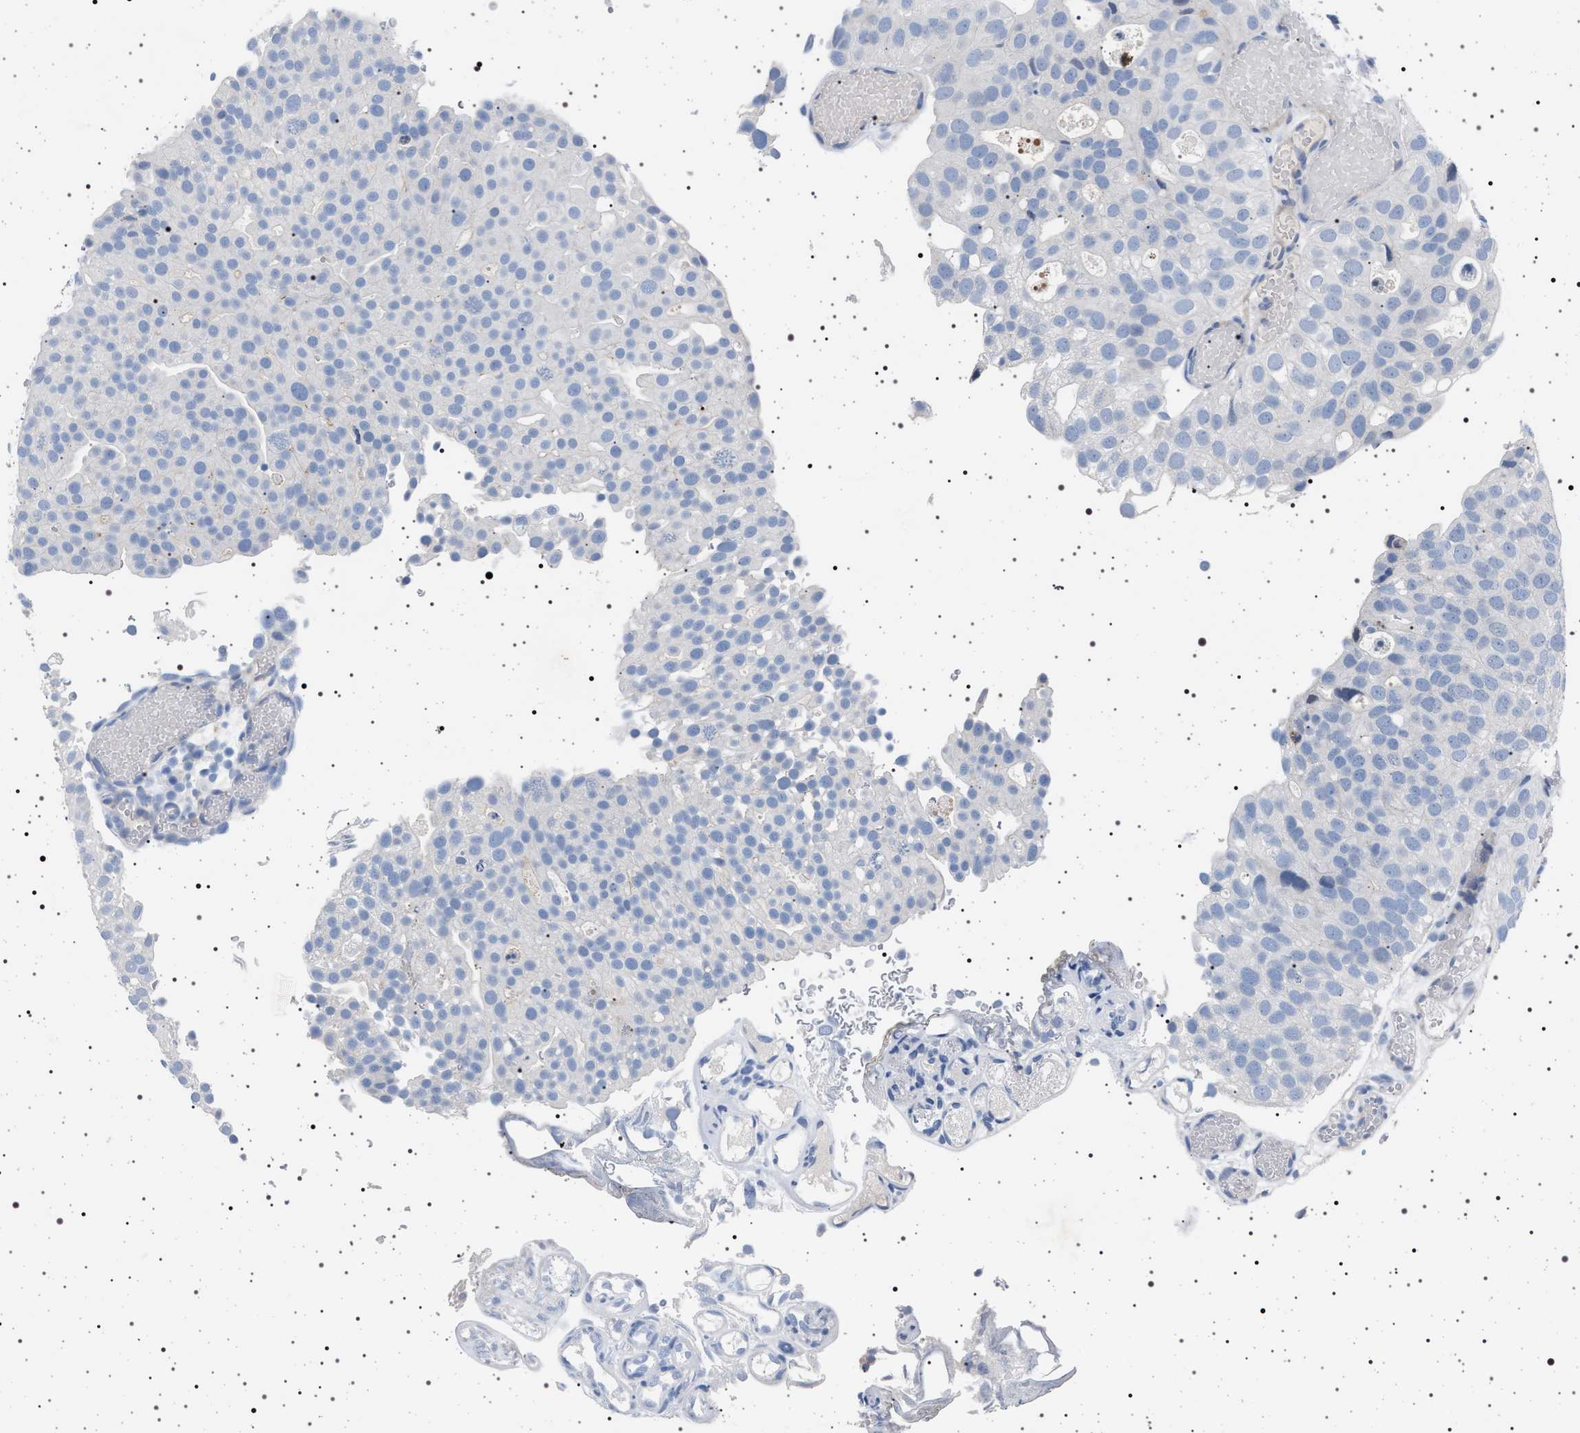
{"staining": {"intensity": "negative", "quantity": "none", "location": "none"}, "tissue": "urothelial cancer", "cell_type": "Tumor cells", "image_type": "cancer", "snomed": [{"axis": "morphology", "description": "Urothelial carcinoma, Low grade"}, {"axis": "topography", "description": "Urinary bladder"}], "caption": "The histopathology image shows no significant positivity in tumor cells of urothelial cancer.", "gene": "NAT9", "patient": {"sex": "male", "age": 78}}